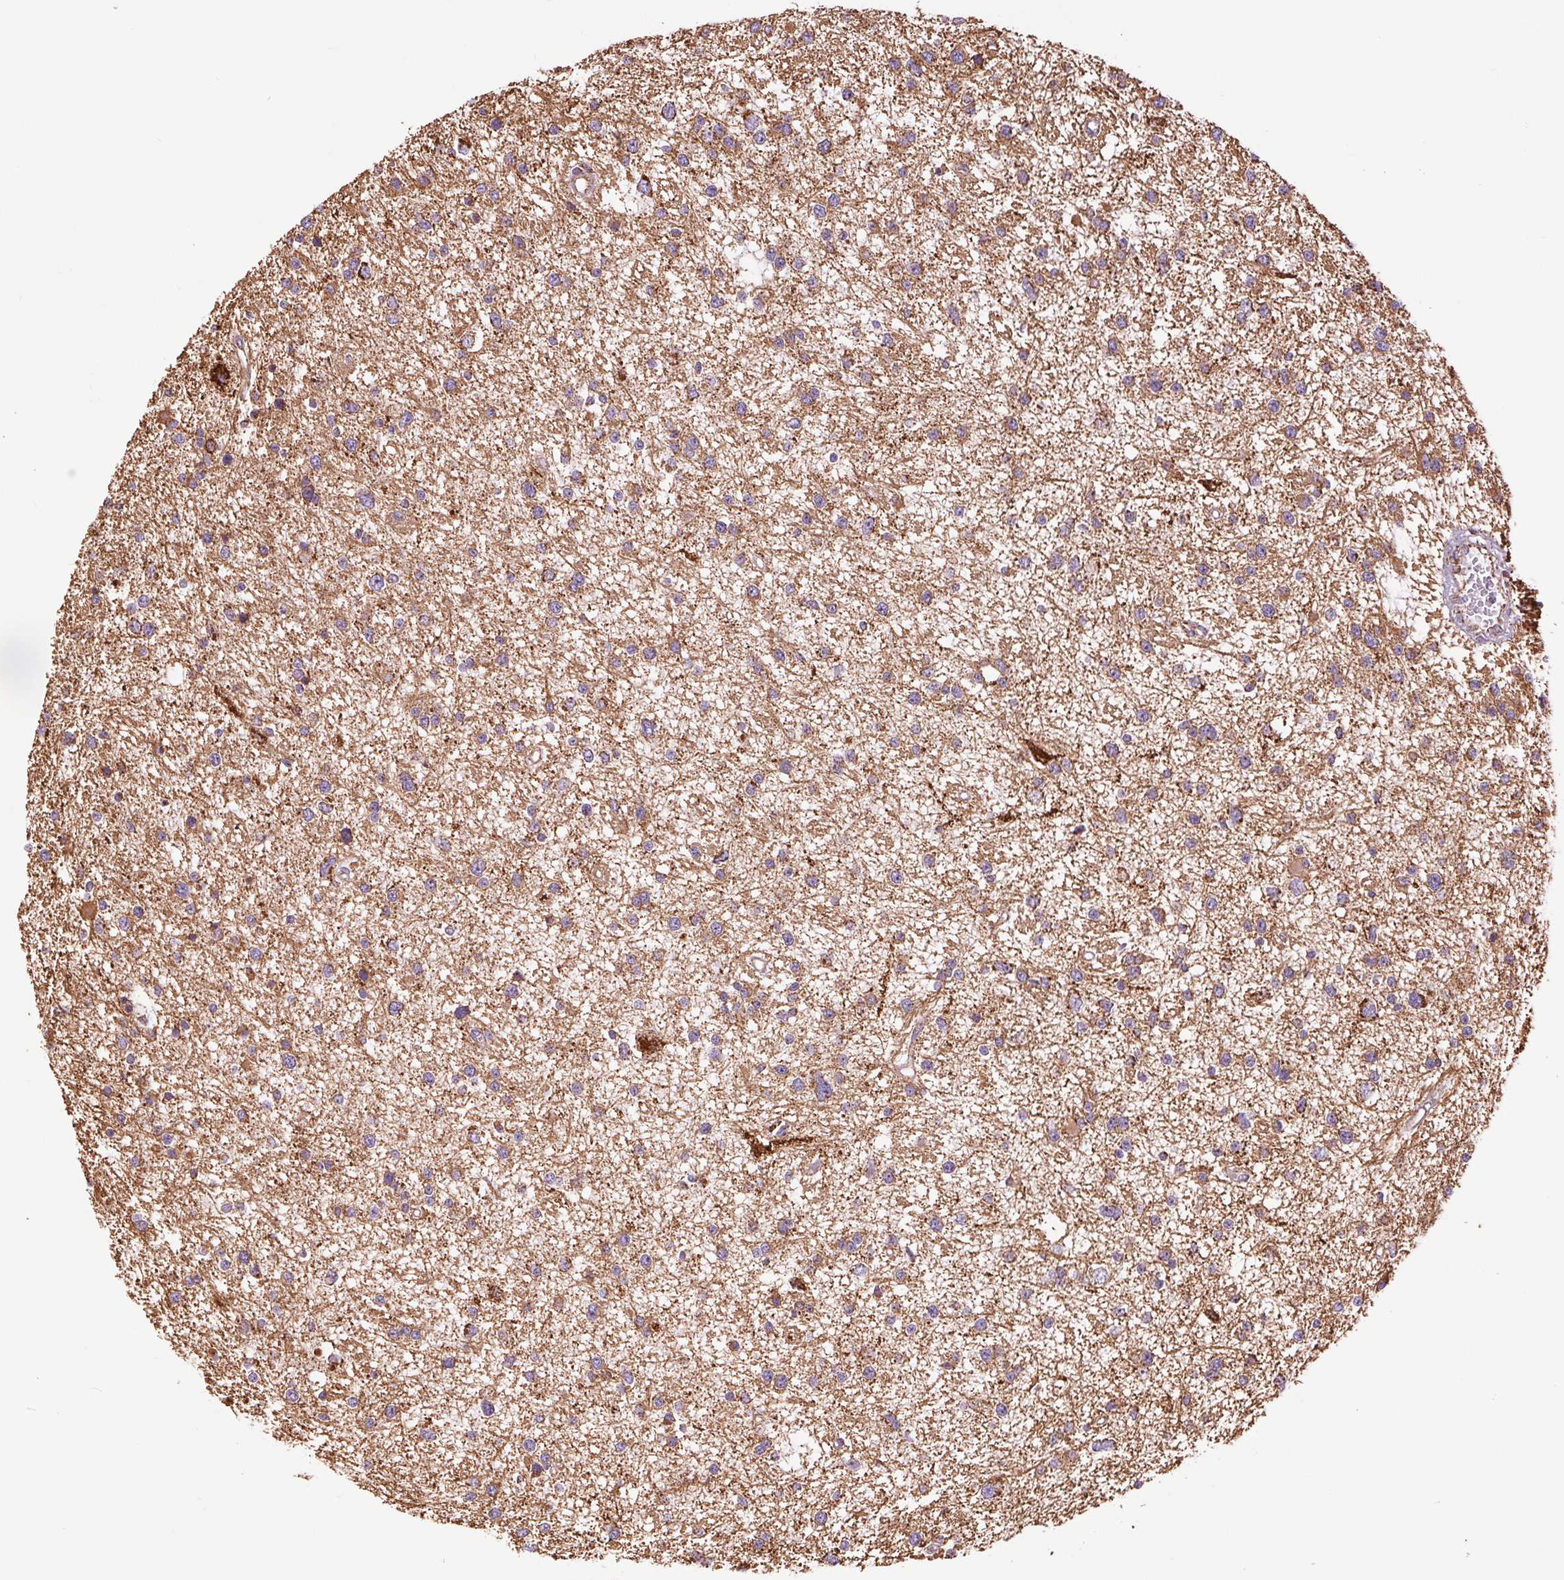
{"staining": {"intensity": "moderate", "quantity": "25%-75%", "location": "cytoplasmic/membranous"}, "tissue": "glioma", "cell_type": "Tumor cells", "image_type": "cancer", "snomed": [{"axis": "morphology", "description": "Glioma, malignant, High grade"}, {"axis": "topography", "description": "Brain"}], "caption": "This histopathology image displays glioma stained with immunohistochemistry (IHC) to label a protein in brown. The cytoplasmic/membranous of tumor cells show moderate positivity for the protein. Nuclei are counter-stained blue.", "gene": "ATP5PB", "patient": {"sex": "male", "age": 54}}